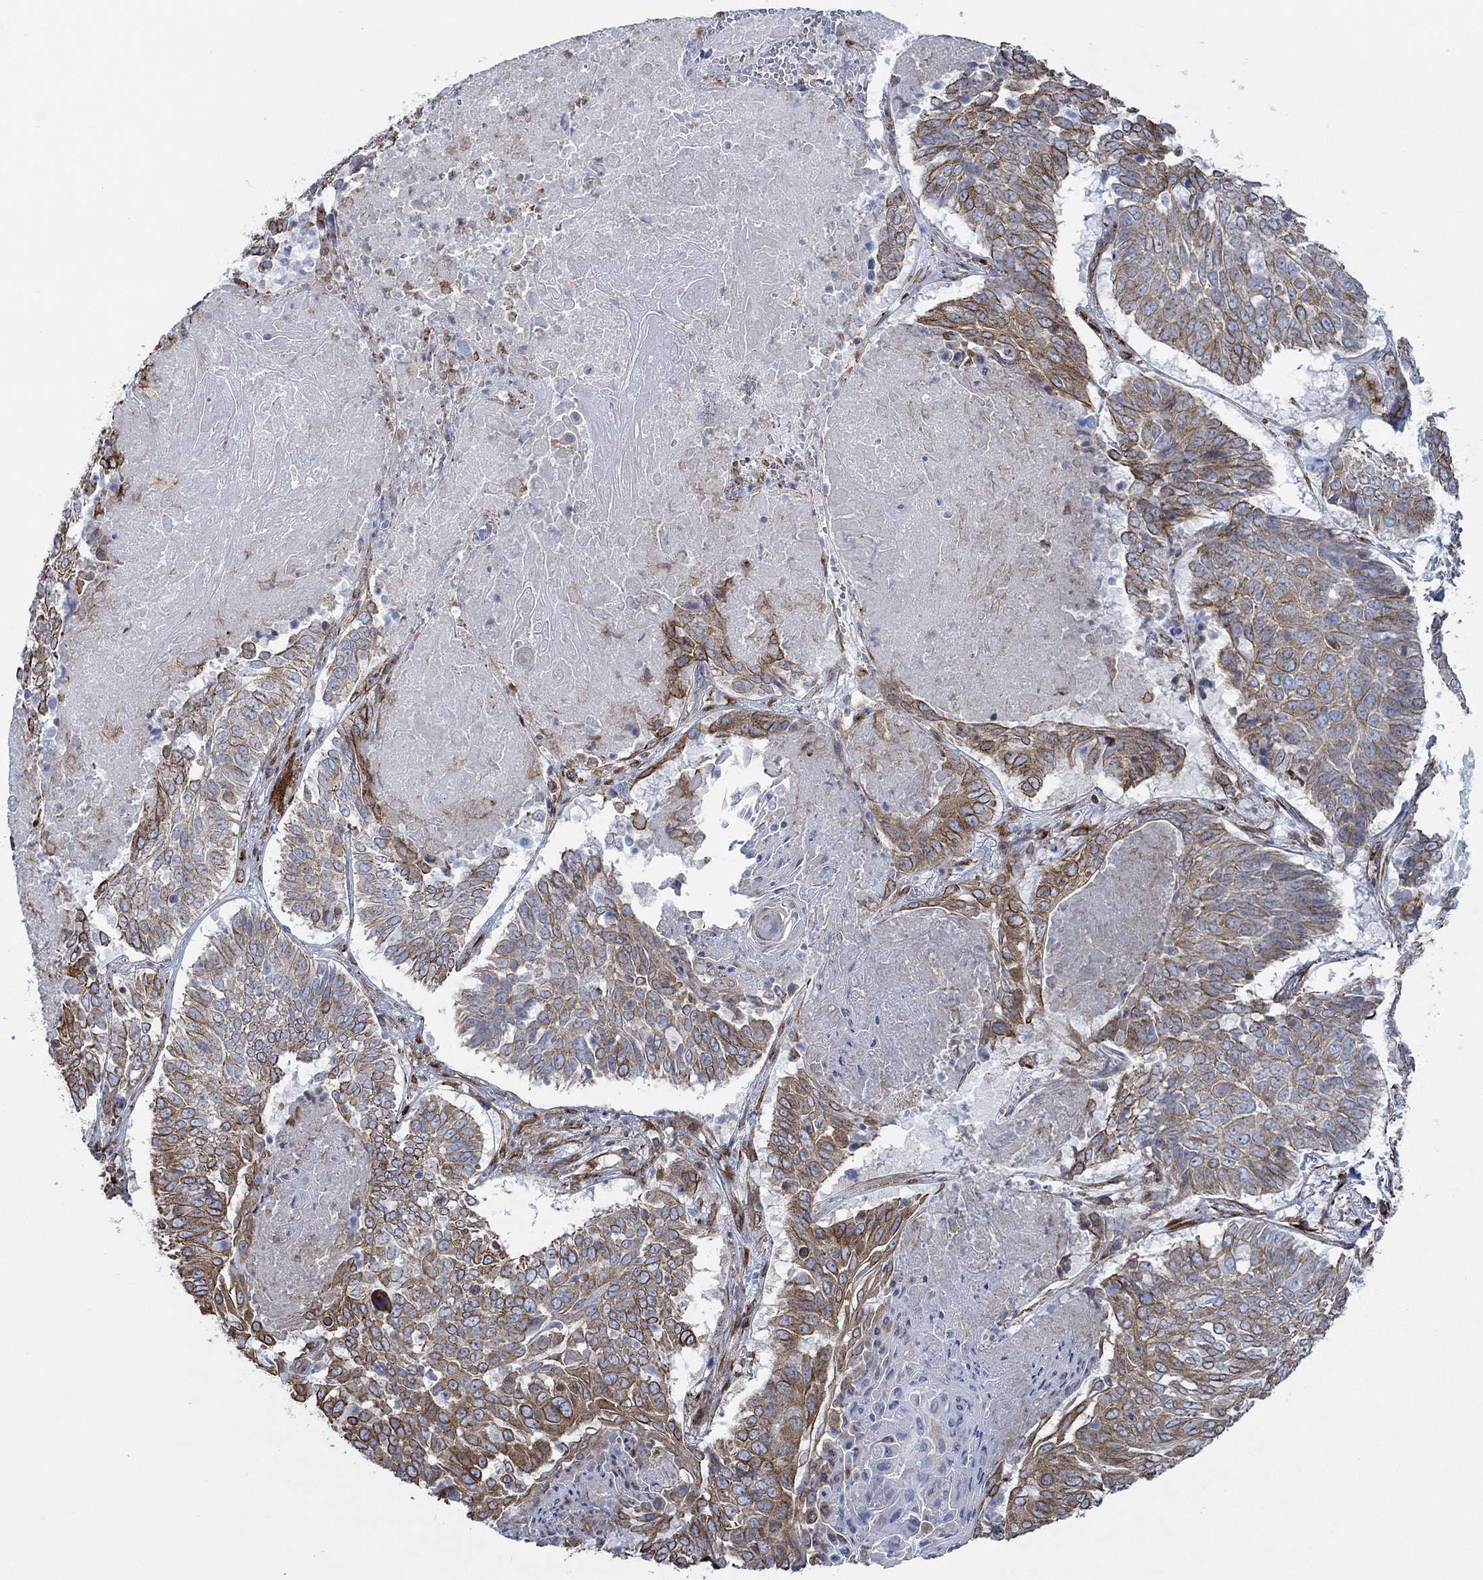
{"staining": {"intensity": "strong", "quantity": "25%-75%", "location": "cytoplasmic/membranous"}, "tissue": "lung cancer", "cell_type": "Tumor cells", "image_type": "cancer", "snomed": [{"axis": "morphology", "description": "Squamous cell carcinoma, NOS"}, {"axis": "topography", "description": "Lung"}], "caption": "Immunohistochemical staining of lung squamous cell carcinoma displays strong cytoplasmic/membranous protein expression in about 25%-75% of tumor cells. The protein is stained brown, and the nuclei are stained in blue (DAB IHC with brightfield microscopy, high magnification).", "gene": "STC2", "patient": {"sex": "male", "age": 64}}